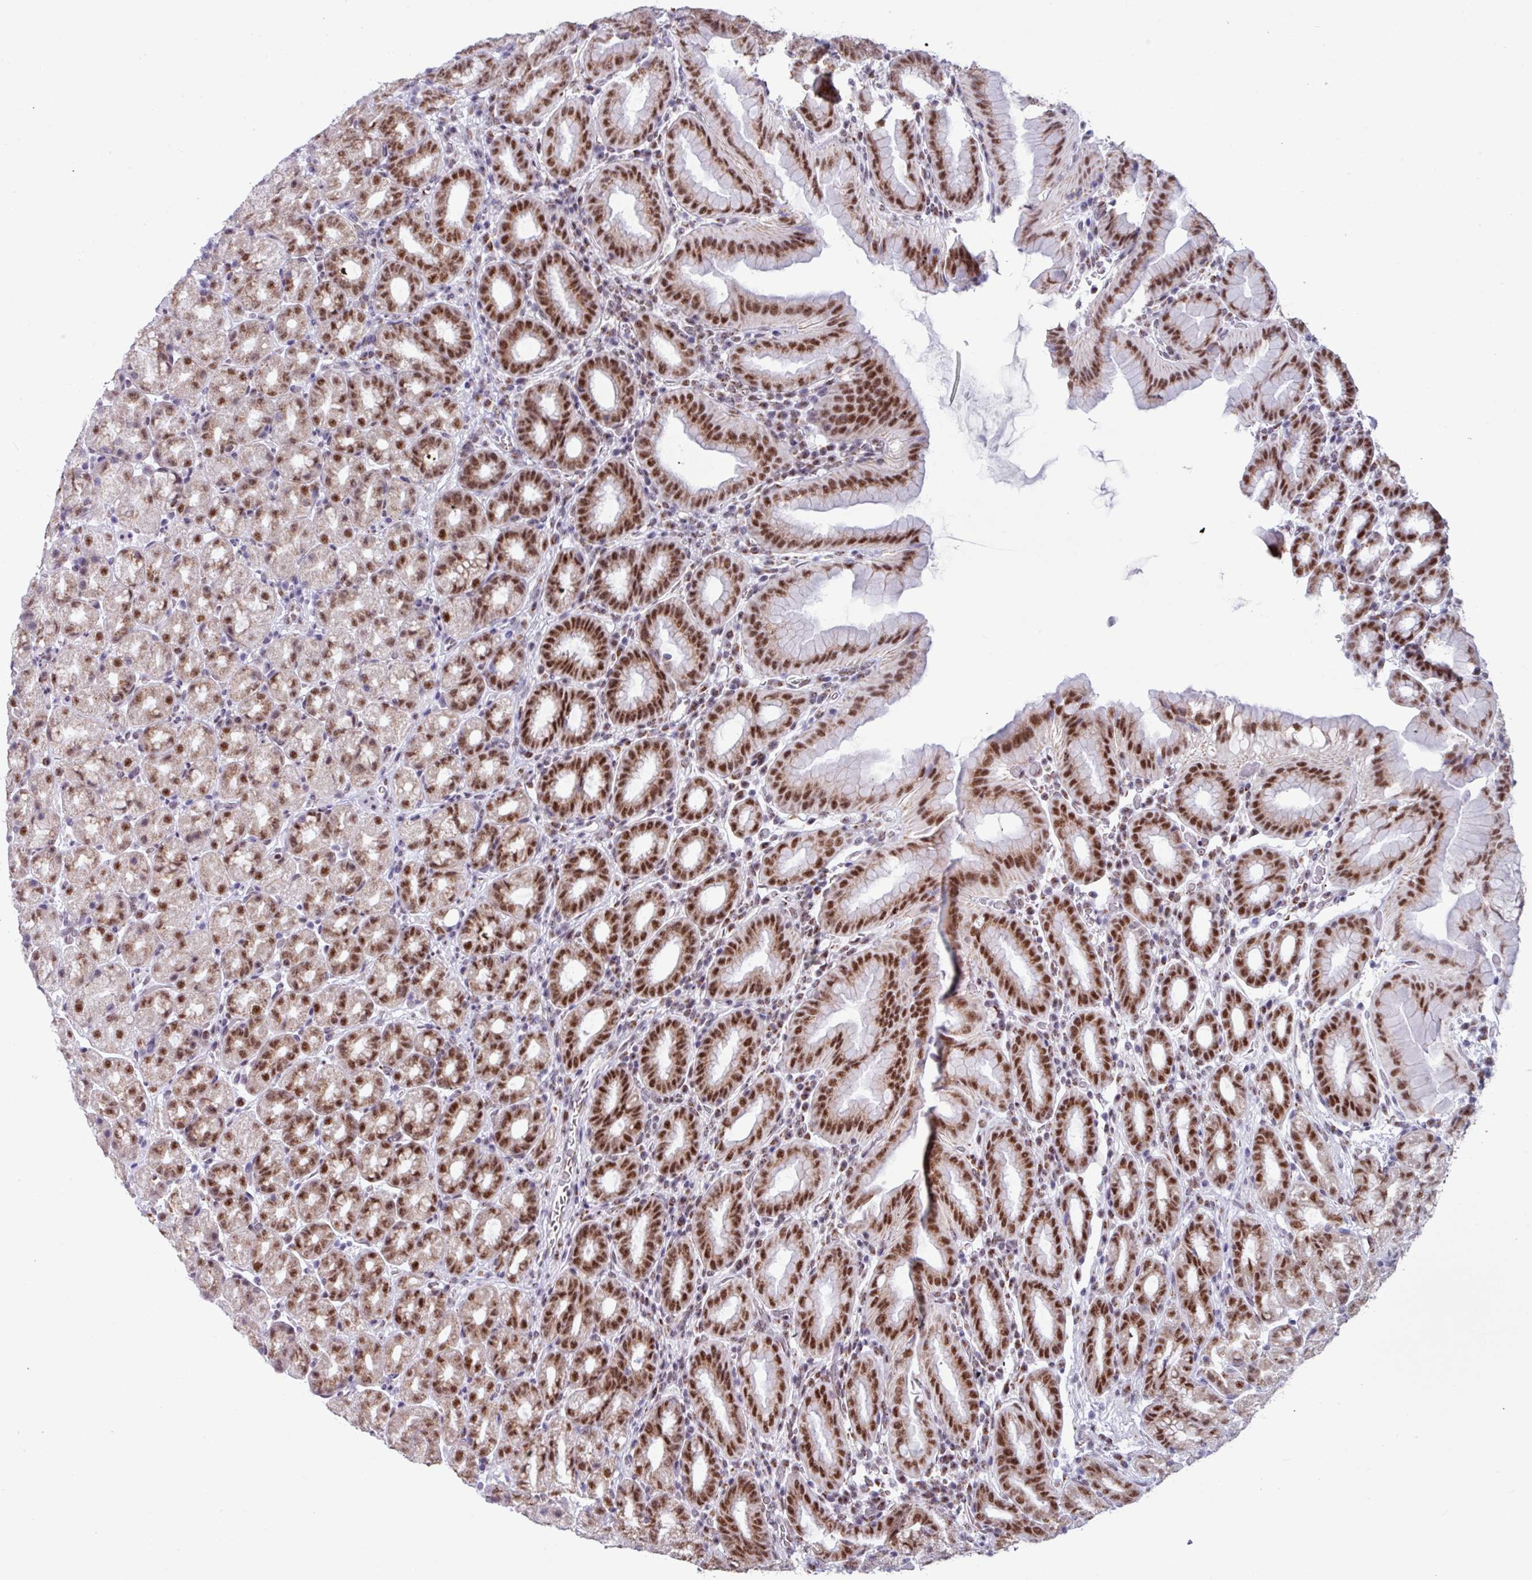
{"staining": {"intensity": "strong", "quantity": "25%-75%", "location": "nuclear"}, "tissue": "stomach", "cell_type": "Glandular cells", "image_type": "normal", "snomed": [{"axis": "morphology", "description": "Normal tissue, NOS"}, {"axis": "topography", "description": "Stomach, upper"}, {"axis": "topography", "description": "Stomach"}], "caption": "Immunohistochemistry (IHC) (DAB (3,3'-diaminobenzidine)) staining of unremarkable stomach shows strong nuclear protein staining in about 25%-75% of glandular cells.", "gene": "PUF60", "patient": {"sex": "male", "age": 68}}